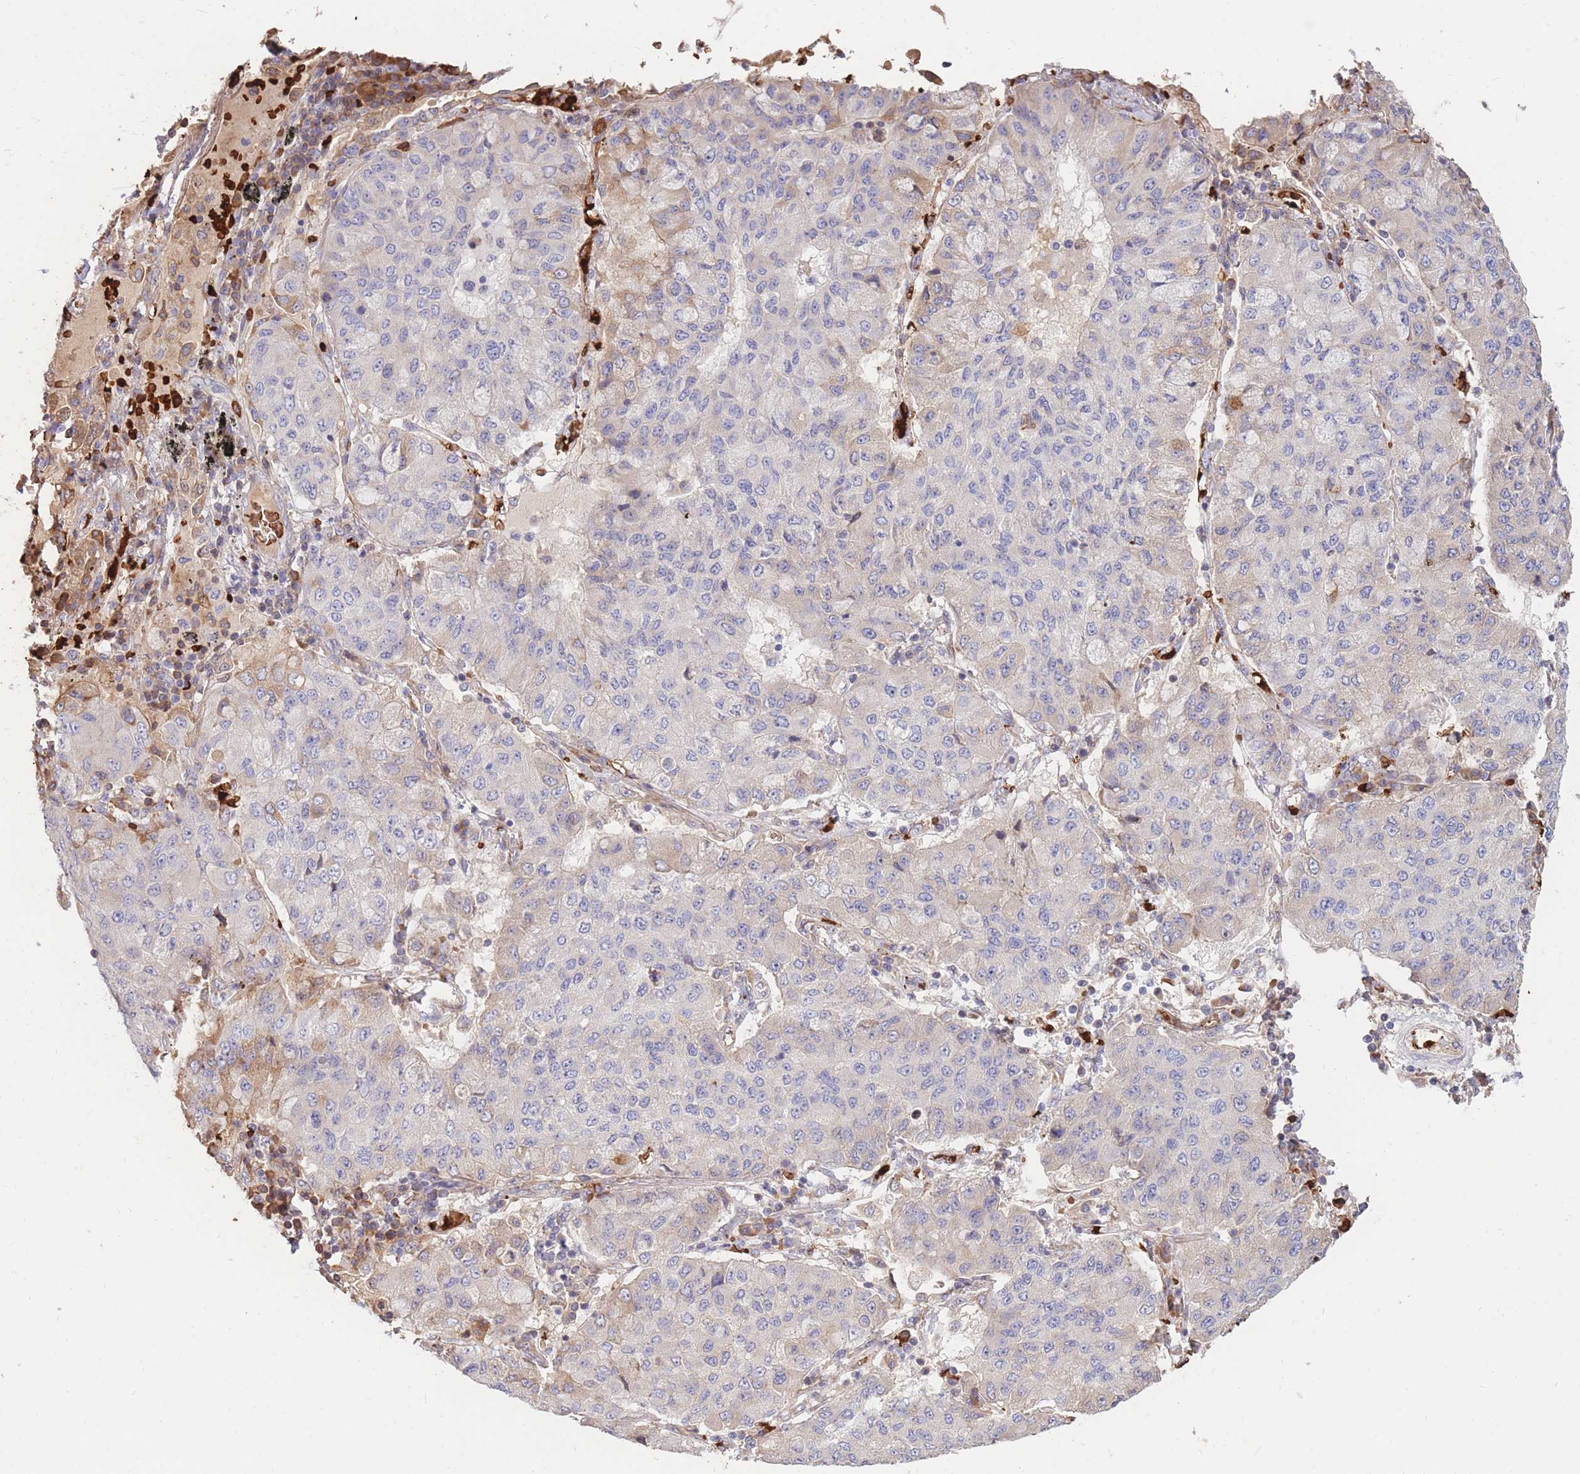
{"staining": {"intensity": "negative", "quantity": "none", "location": "none"}, "tissue": "lung cancer", "cell_type": "Tumor cells", "image_type": "cancer", "snomed": [{"axis": "morphology", "description": "Squamous cell carcinoma, NOS"}, {"axis": "topography", "description": "Lung"}], "caption": "Lung cancer (squamous cell carcinoma) was stained to show a protein in brown. There is no significant staining in tumor cells.", "gene": "ATP10D", "patient": {"sex": "male", "age": 74}}